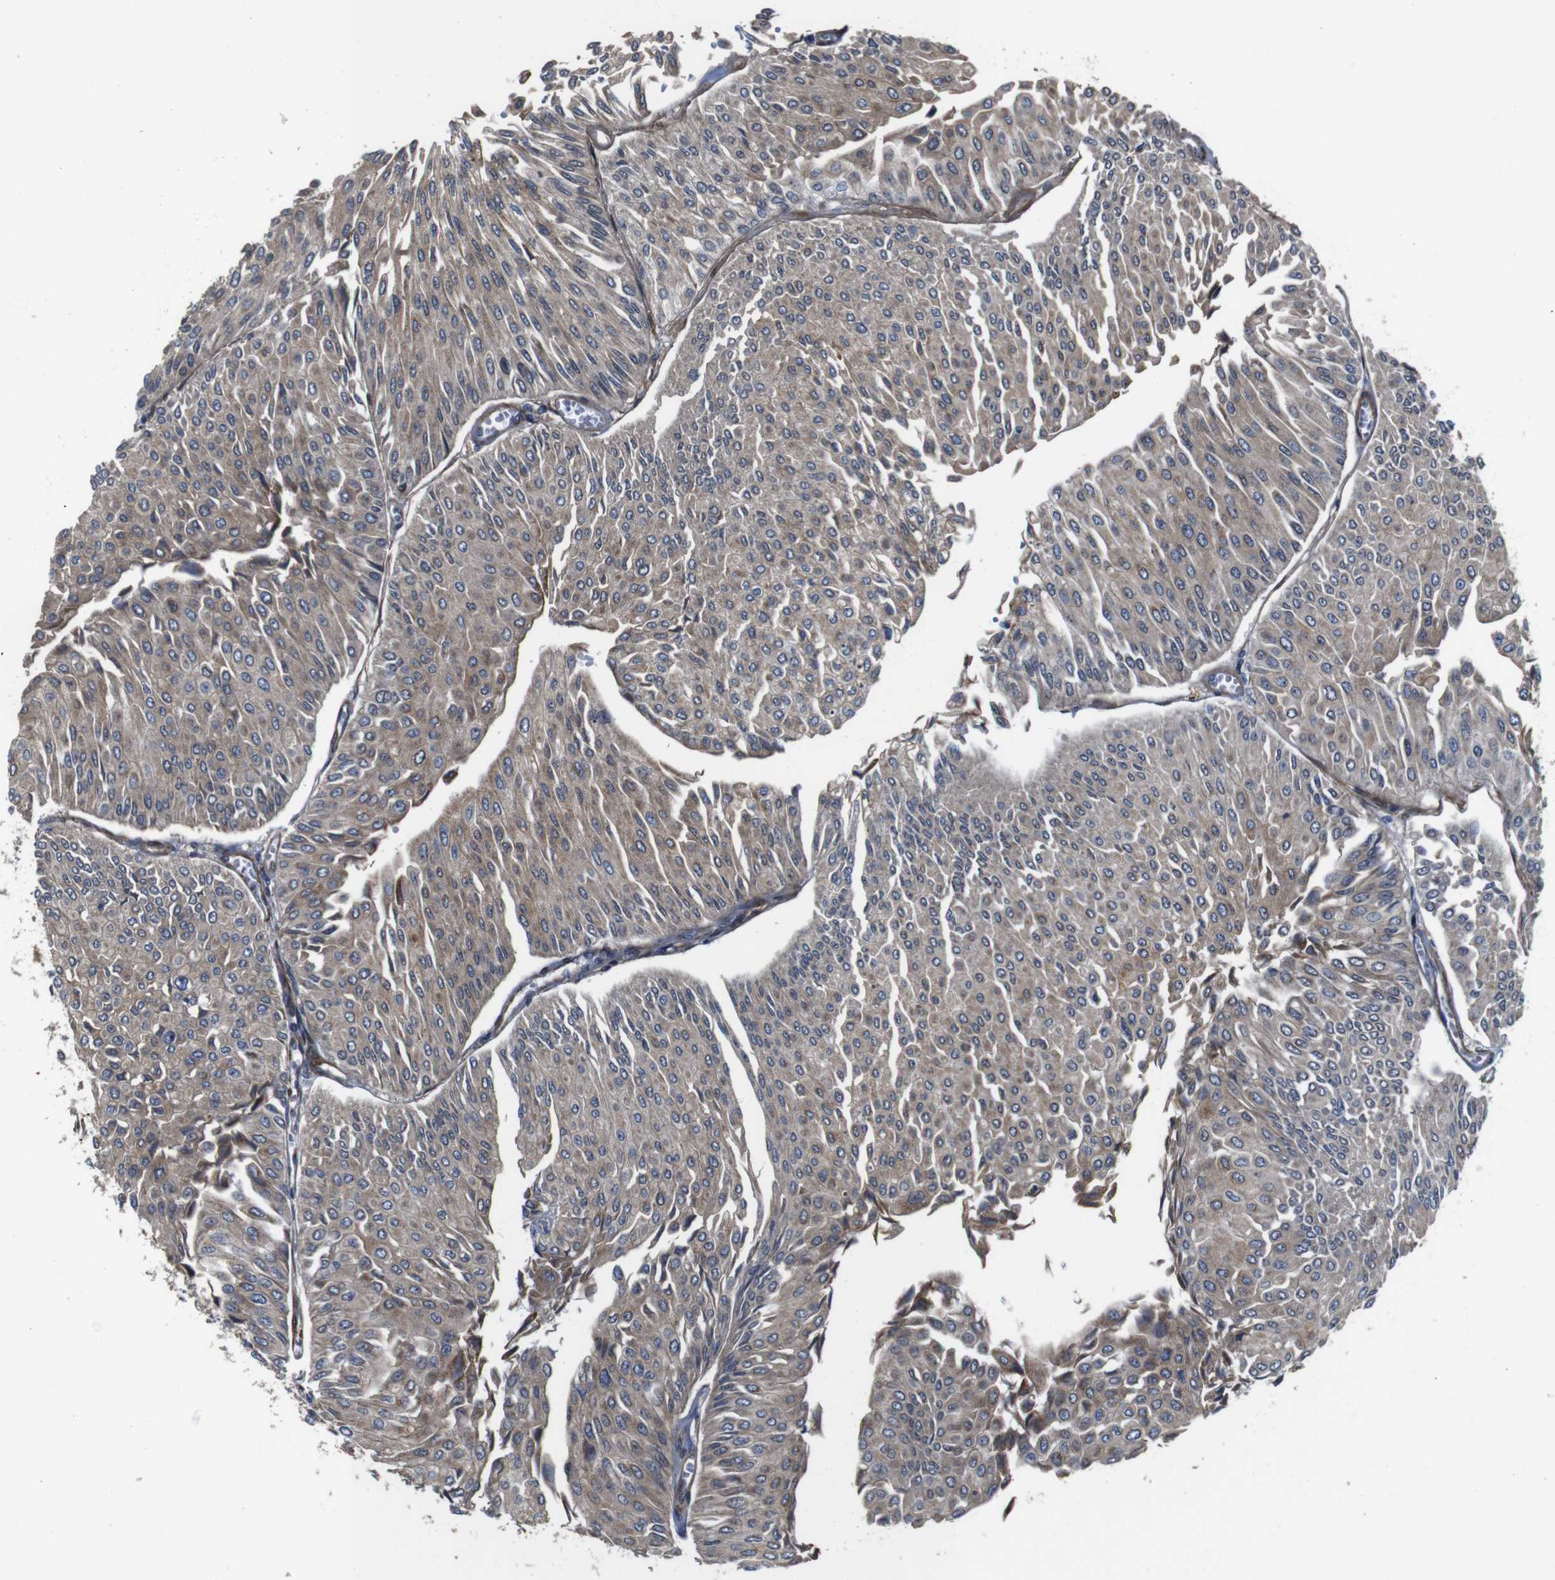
{"staining": {"intensity": "weak", "quantity": ">75%", "location": "cytoplasmic/membranous"}, "tissue": "urothelial cancer", "cell_type": "Tumor cells", "image_type": "cancer", "snomed": [{"axis": "morphology", "description": "Urothelial carcinoma, Low grade"}, {"axis": "topography", "description": "Urinary bladder"}], "caption": "Urothelial cancer stained with DAB IHC exhibits low levels of weak cytoplasmic/membranous expression in about >75% of tumor cells.", "gene": "GGT7", "patient": {"sex": "male", "age": 67}}